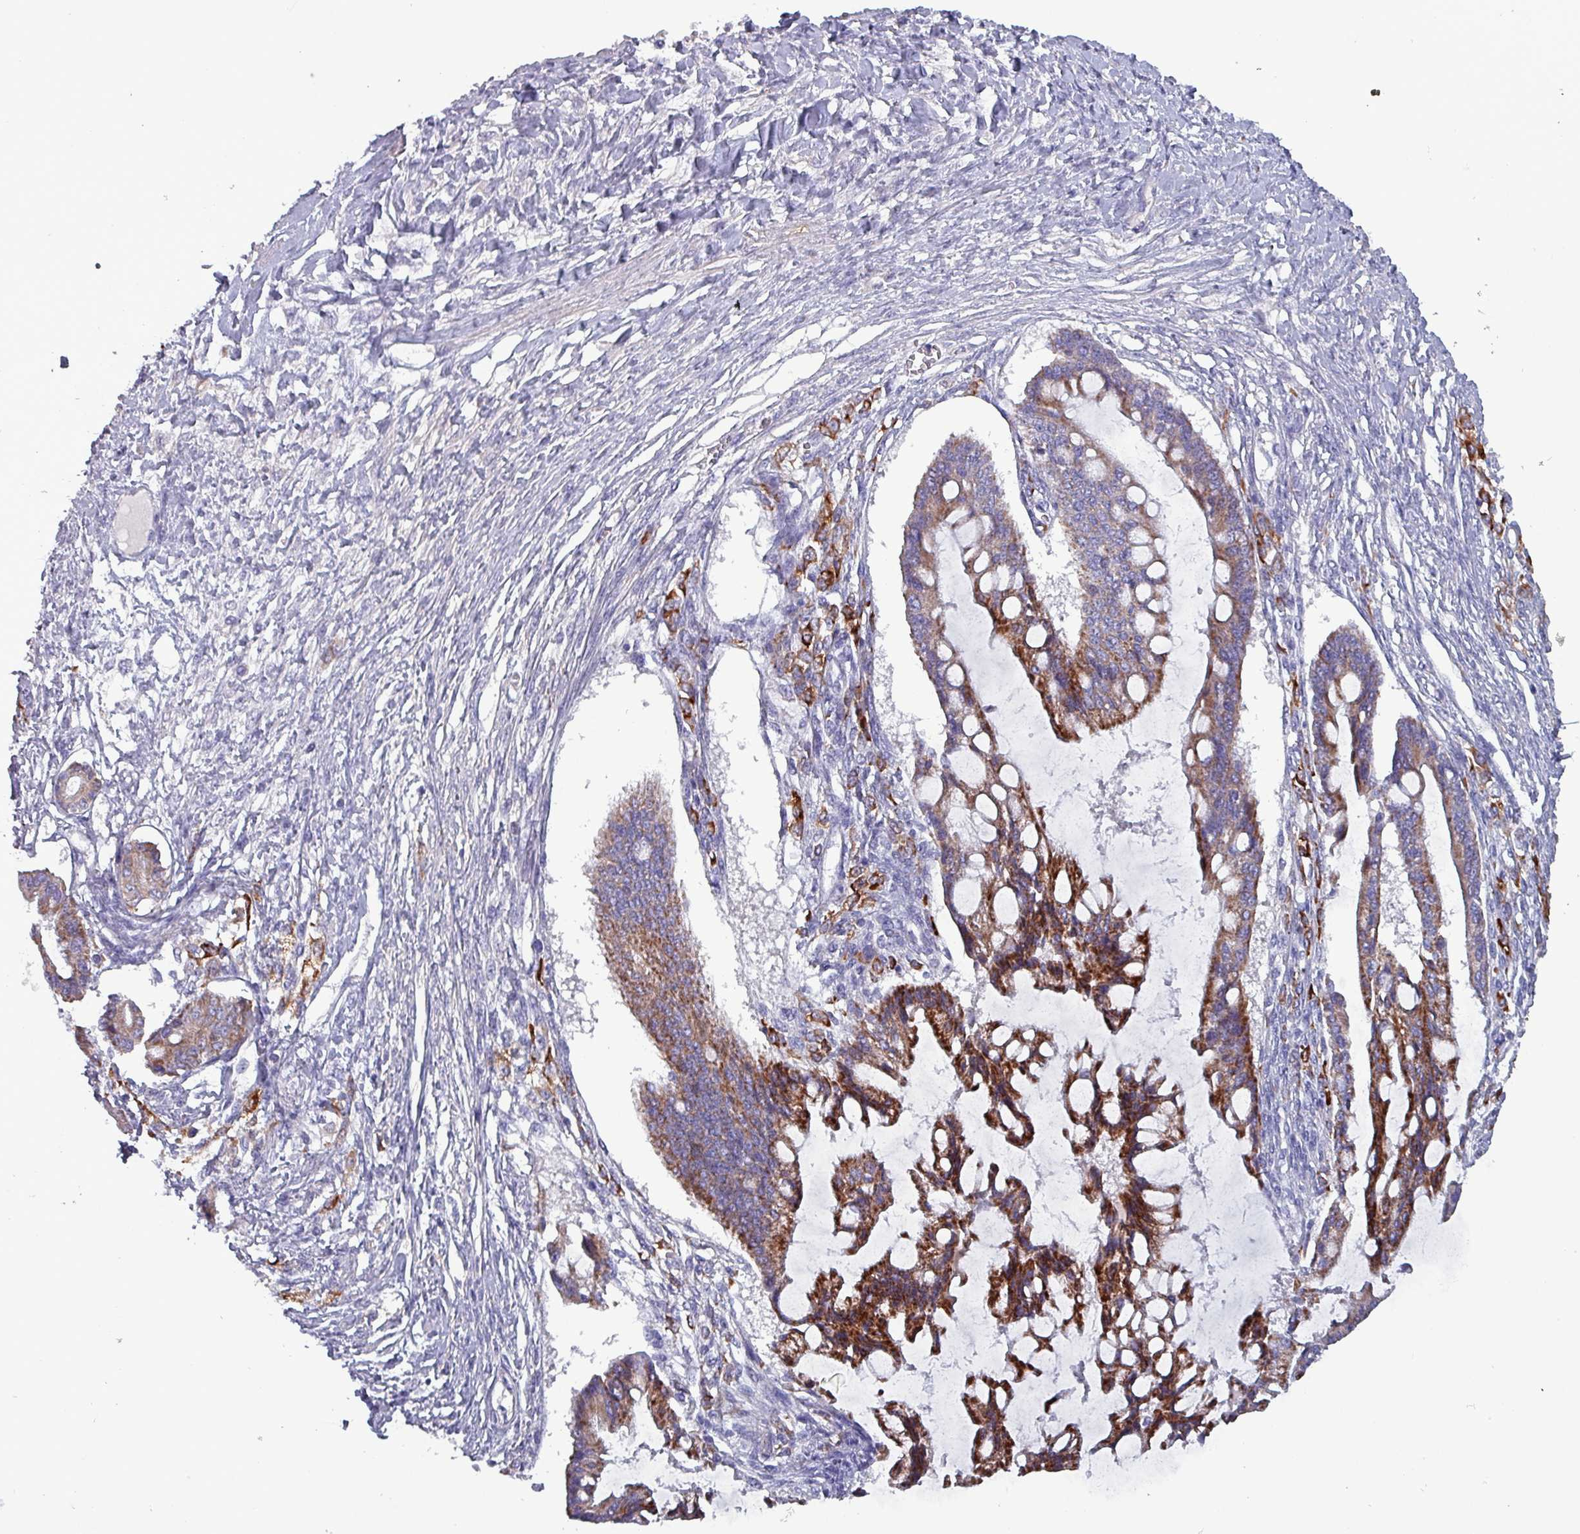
{"staining": {"intensity": "moderate", "quantity": ">75%", "location": "cytoplasmic/membranous"}, "tissue": "ovarian cancer", "cell_type": "Tumor cells", "image_type": "cancer", "snomed": [{"axis": "morphology", "description": "Cystadenocarcinoma, mucinous, NOS"}, {"axis": "topography", "description": "Ovary"}], "caption": "An immunohistochemistry image of tumor tissue is shown. Protein staining in brown labels moderate cytoplasmic/membranous positivity in mucinous cystadenocarcinoma (ovarian) within tumor cells.", "gene": "HSD3B7", "patient": {"sex": "female", "age": 73}}